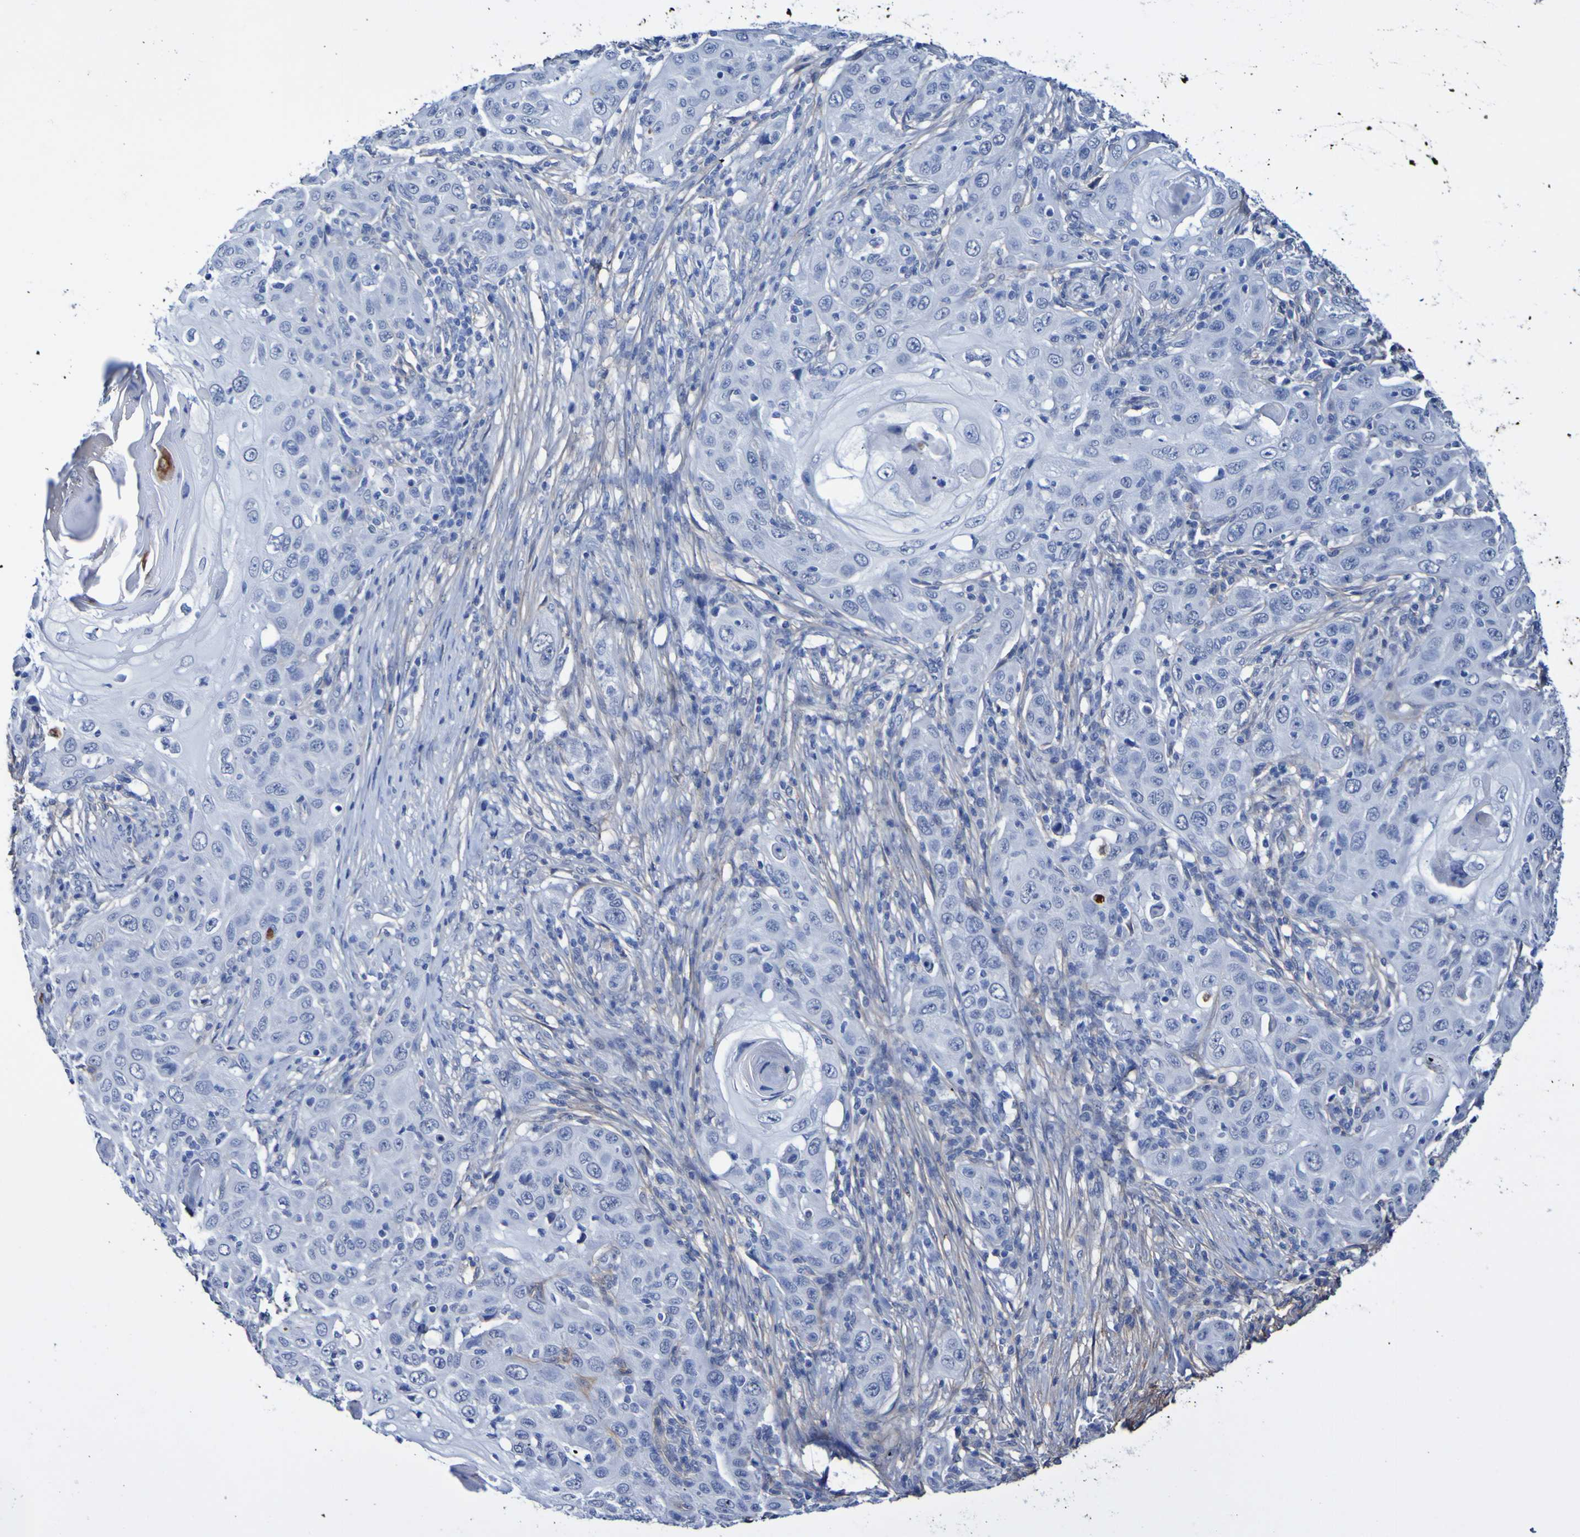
{"staining": {"intensity": "negative", "quantity": "none", "location": "none"}, "tissue": "skin cancer", "cell_type": "Tumor cells", "image_type": "cancer", "snomed": [{"axis": "morphology", "description": "Squamous cell carcinoma, NOS"}, {"axis": "topography", "description": "Skin"}], "caption": "Protein analysis of skin cancer shows no significant positivity in tumor cells.", "gene": "SGCB", "patient": {"sex": "female", "age": 88}}